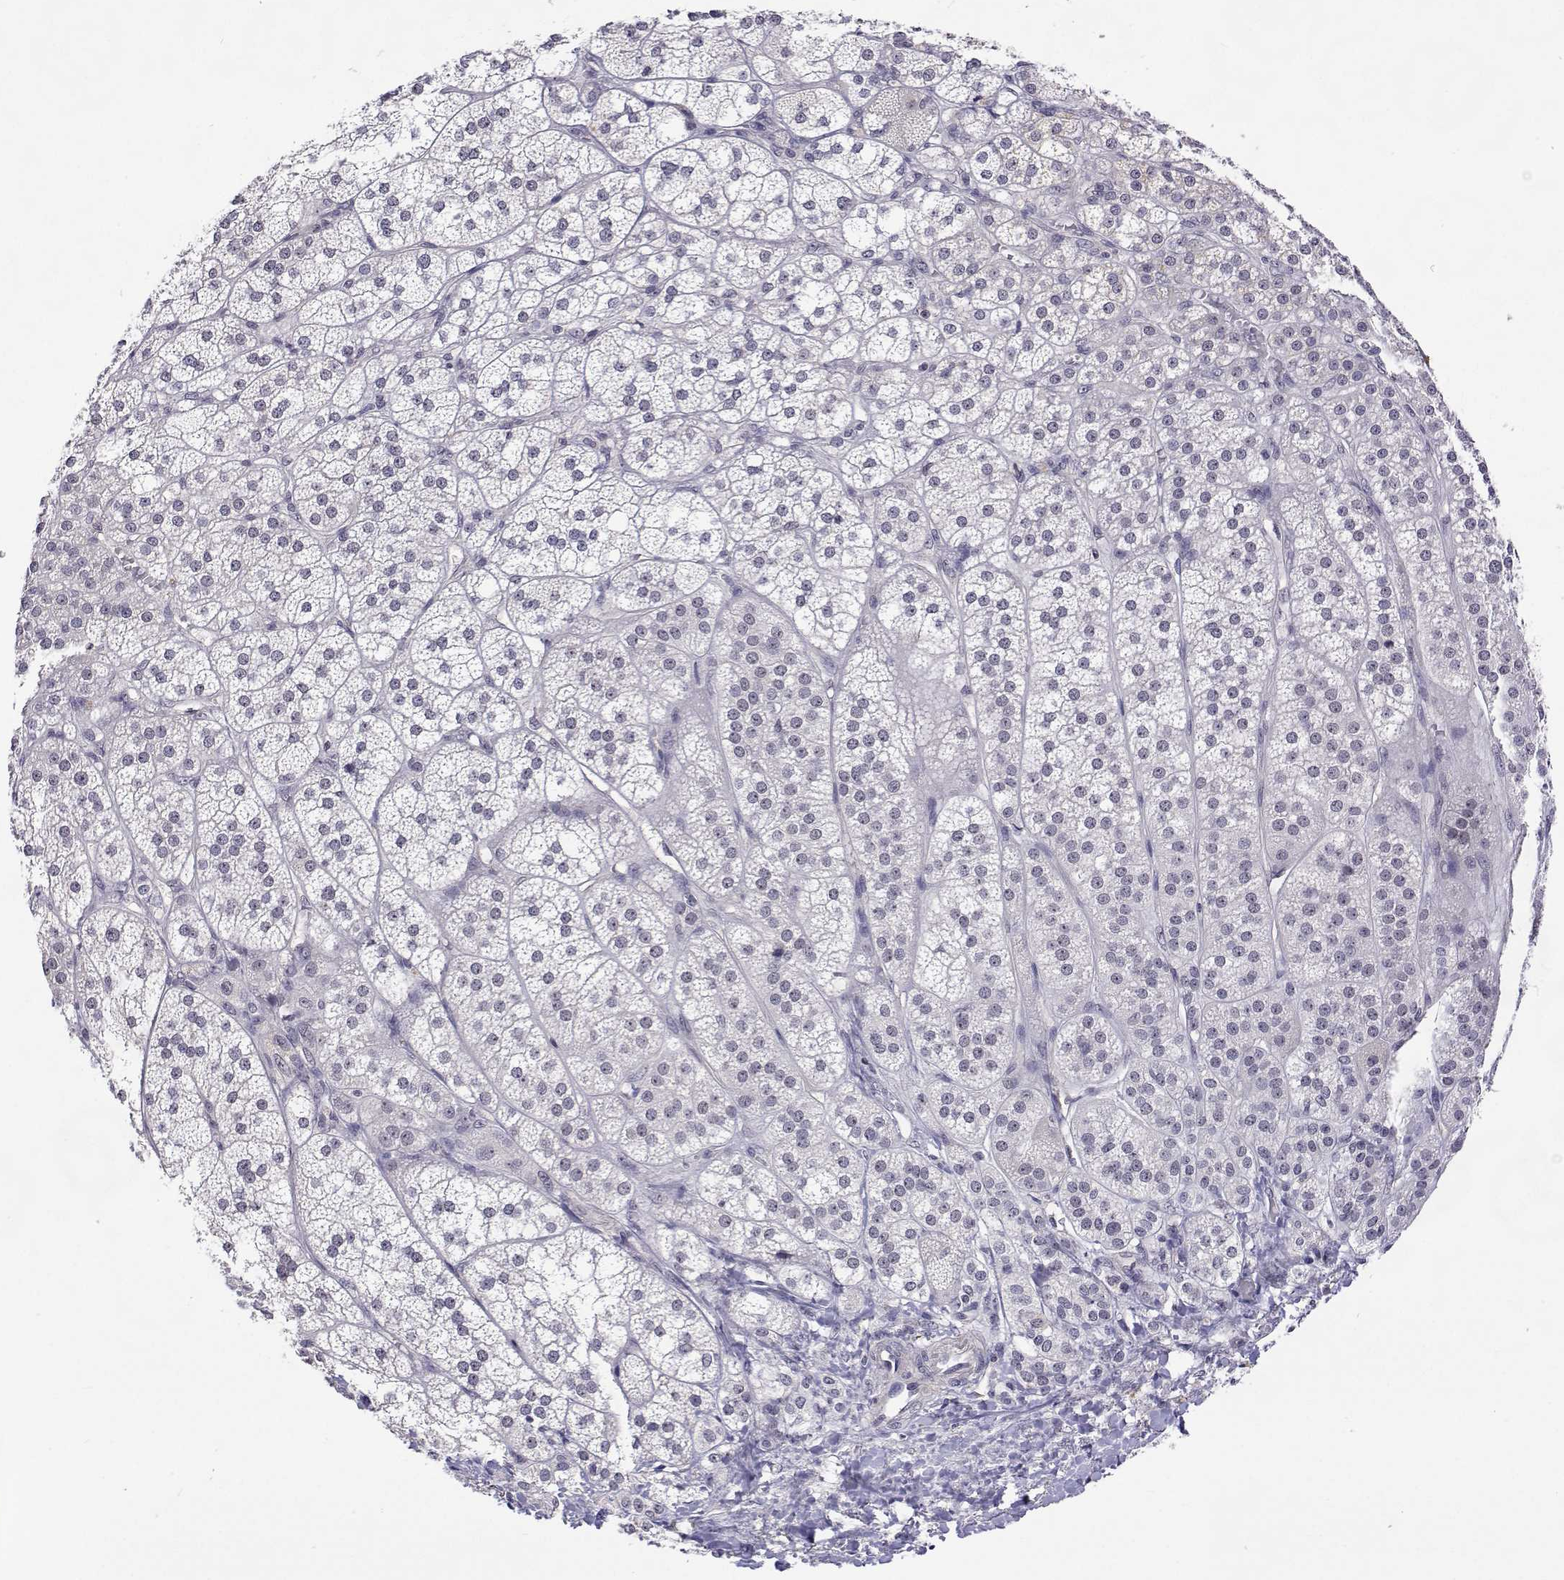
{"staining": {"intensity": "weak", "quantity": "25%-75%", "location": "cytoplasmic/membranous"}, "tissue": "adrenal gland", "cell_type": "Glandular cells", "image_type": "normal", "snomed": [{"axis": "morphology", "description": "Normal tissue, NOS"}, {"axis": "topography", "description": "Adrenal gland"}], "caption": "Human adrenal gland stained for a protein (brown) displays weak cytoplasmic/membranous positive staining in approximately 25%-75% of glandular cells.", "gene": "NHP2", "patient": {"sex": "female", "age": 60}}